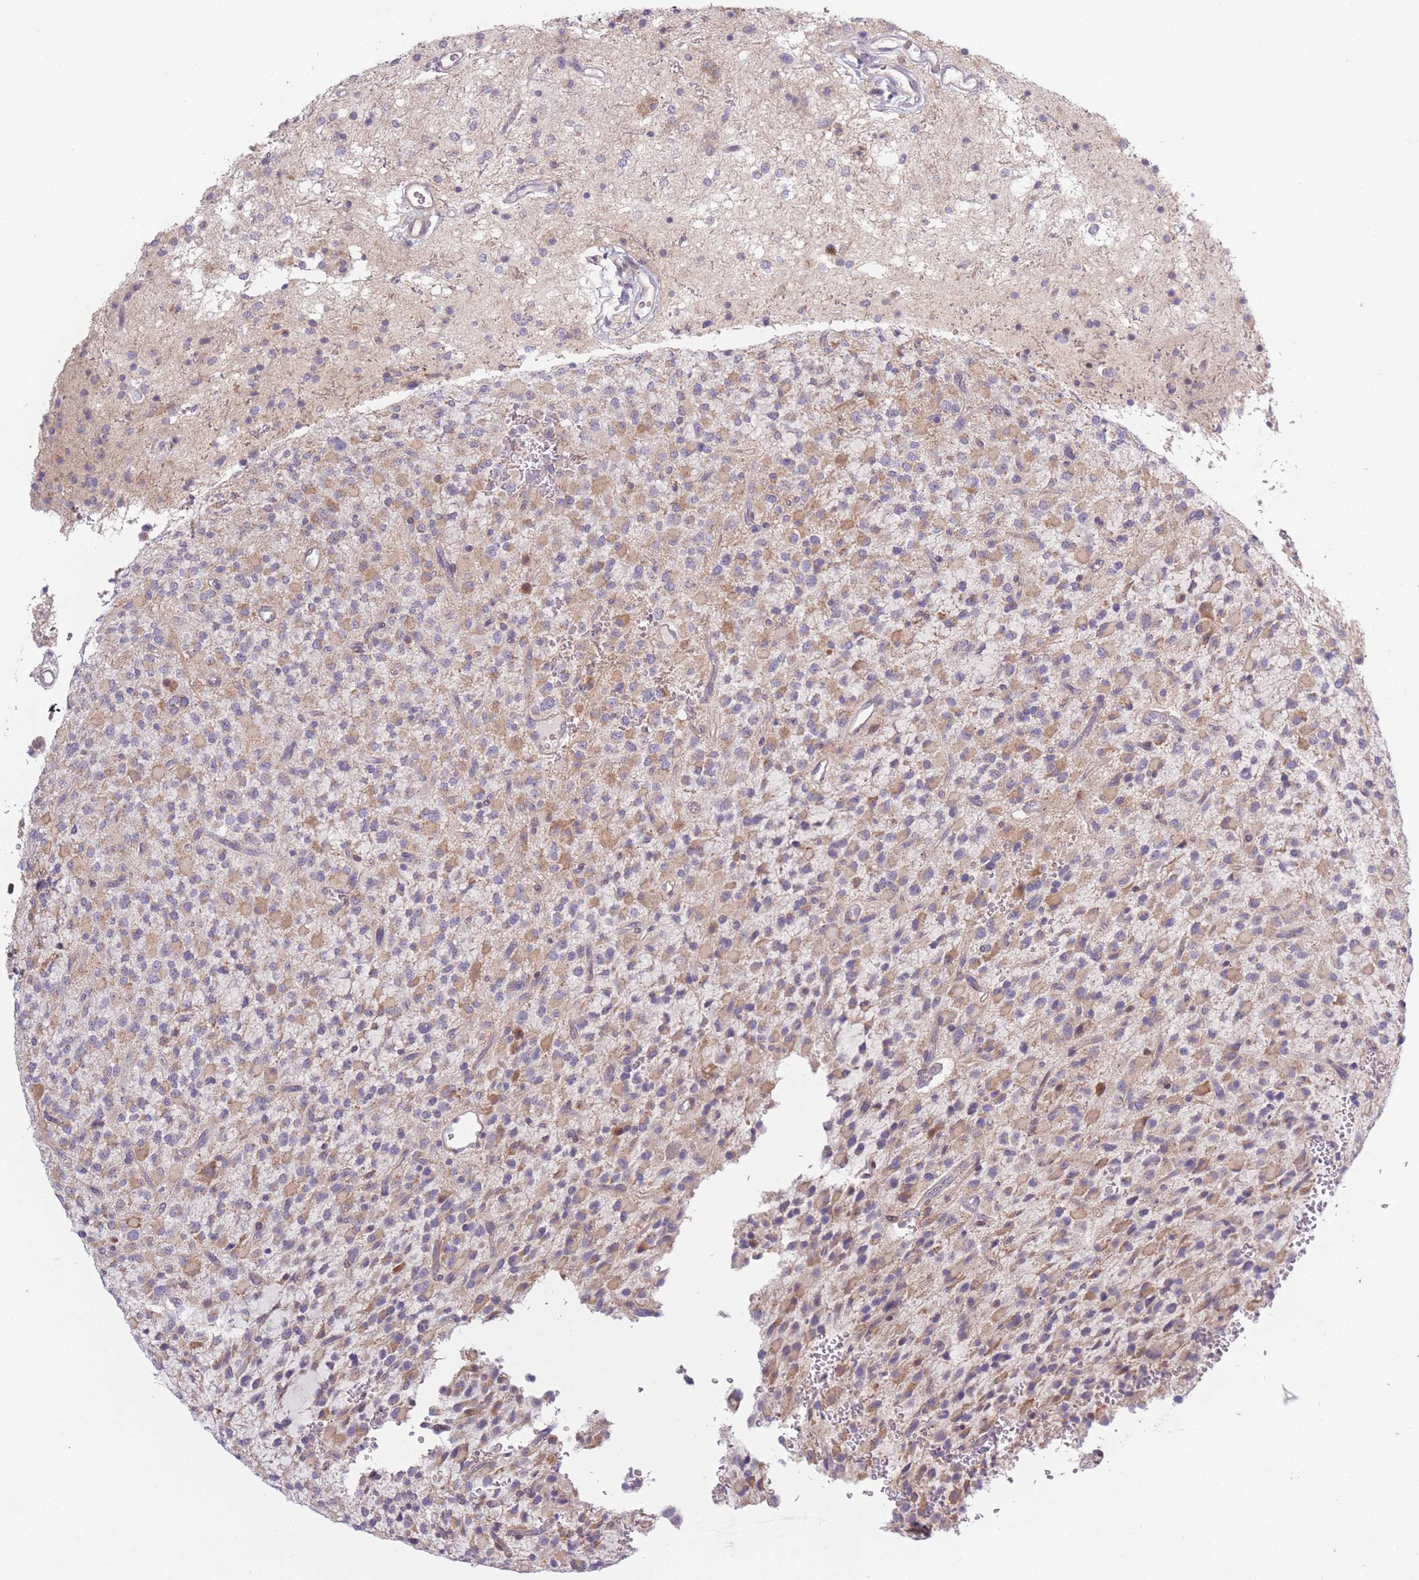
{"staining": {"intensity": "moderate", "quantity": "25%-75%", "location": "cytoplasmic/membranous"}, "tissue": "glioma", "cell_type": "Tumor cells", "image_type": "cancer", "snomed": [{"axis": "morphology", "description": "Glioma, malignant, High grade"}, {"axis": "topography", "description": "Brain"}], "caption": "Protein staining of malignant glioma (high-grade) tissue exhibits moderate cytoplasmic/membranous staining in approximately 25%-75% of tumor cells.", "gene": "CCNQ", "patient": {"sex": "male", "age": 34}}